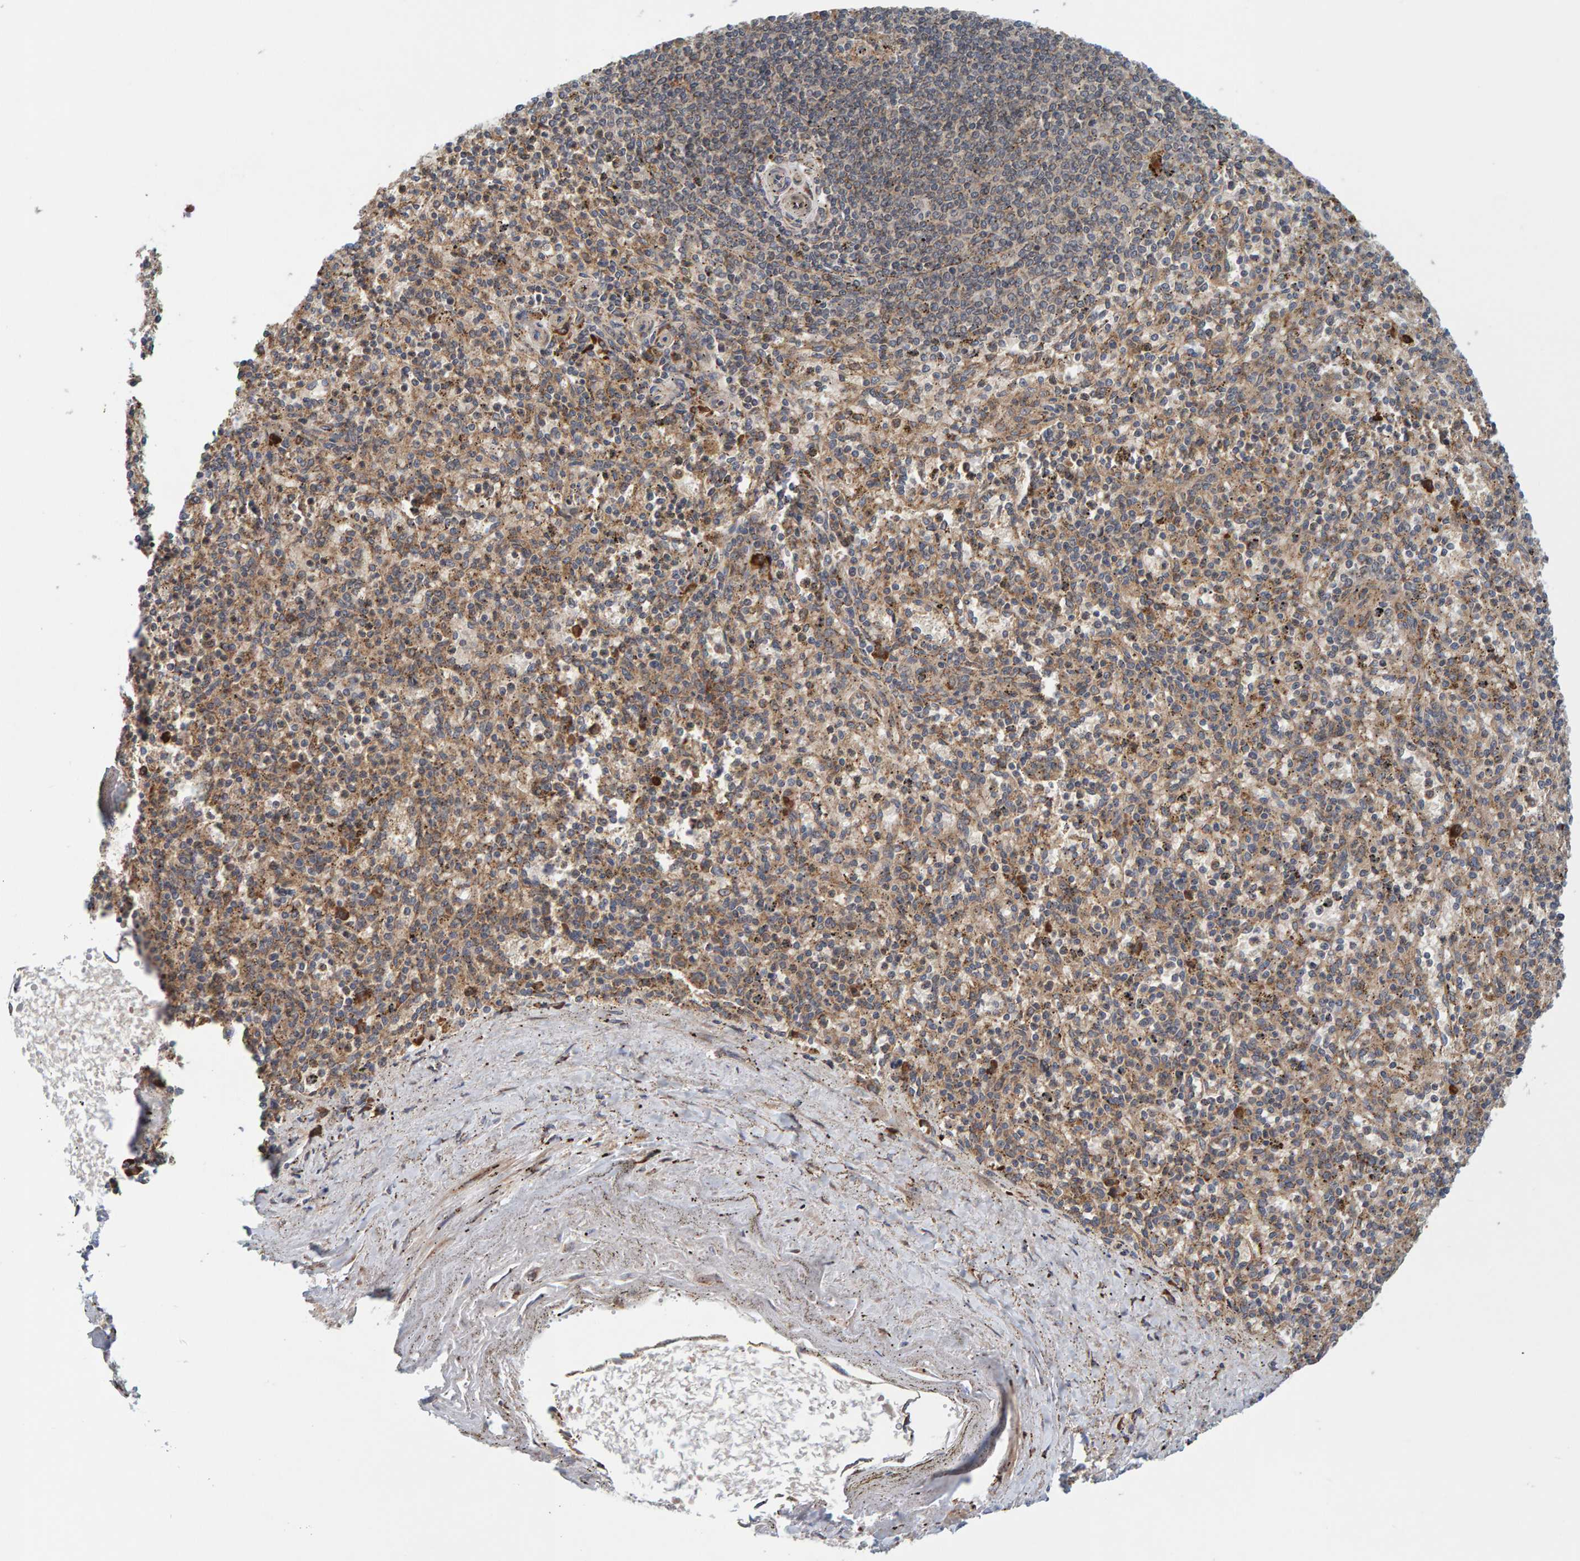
{"staining": {"intensity": "moderate", "quantity": "25%-75%", "location": "cytoplasmic/membranous"}, "tissue": "spleen", "cell_type": "Cells in red pulp", "image_type": "normal", "snomed": [{"axis": "morphology", "description": "Normal tissue, NOS"}, {"axis": "topography", "description": "Spleen"}], "caption": "Cells in red pulp demonstrate medium levels of moderate cytoplasmic/membranous expression in about 25%-75% of cells in normal human spleen.", "gene": "BAIAP2", "patient": {"sex": "male", "age": 72}}